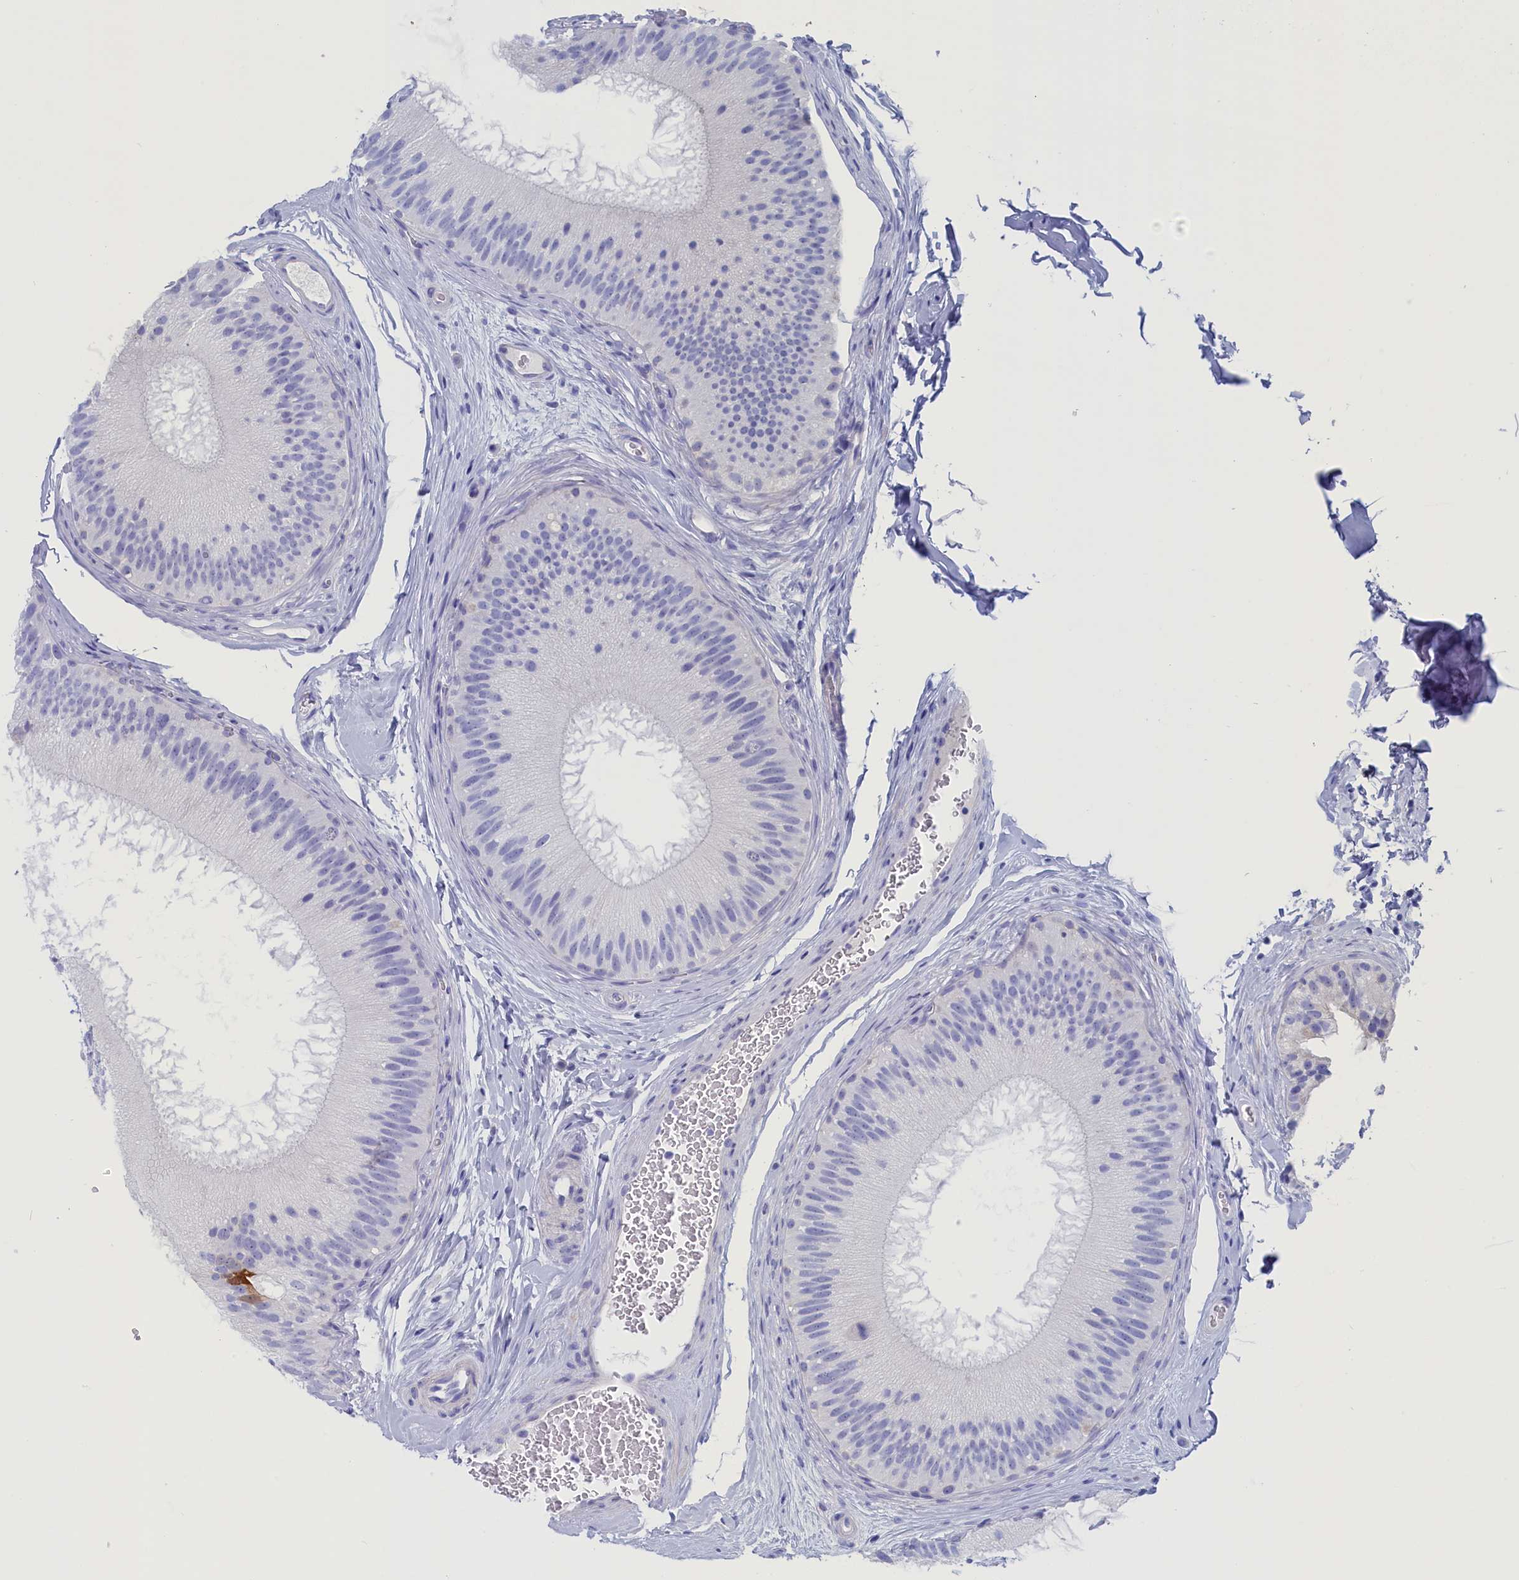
{"staining": {"intensity": "negative", "quantity": "none", "location": "none"}, "tissue": "epididymis", "cell_type": "Glandular cells", "image_type": "normal", "snomed": [{"axis": "morphology", "description": "Normal tissue, NOS"}, {"axis": "topography", "description": "Epididymis"}], "caption": "An image of epididymis stained for a protein shows no brown staining in glandular cells.", "gene": "ANKRD2", "patient": {"sex": "male", "age": 45}}